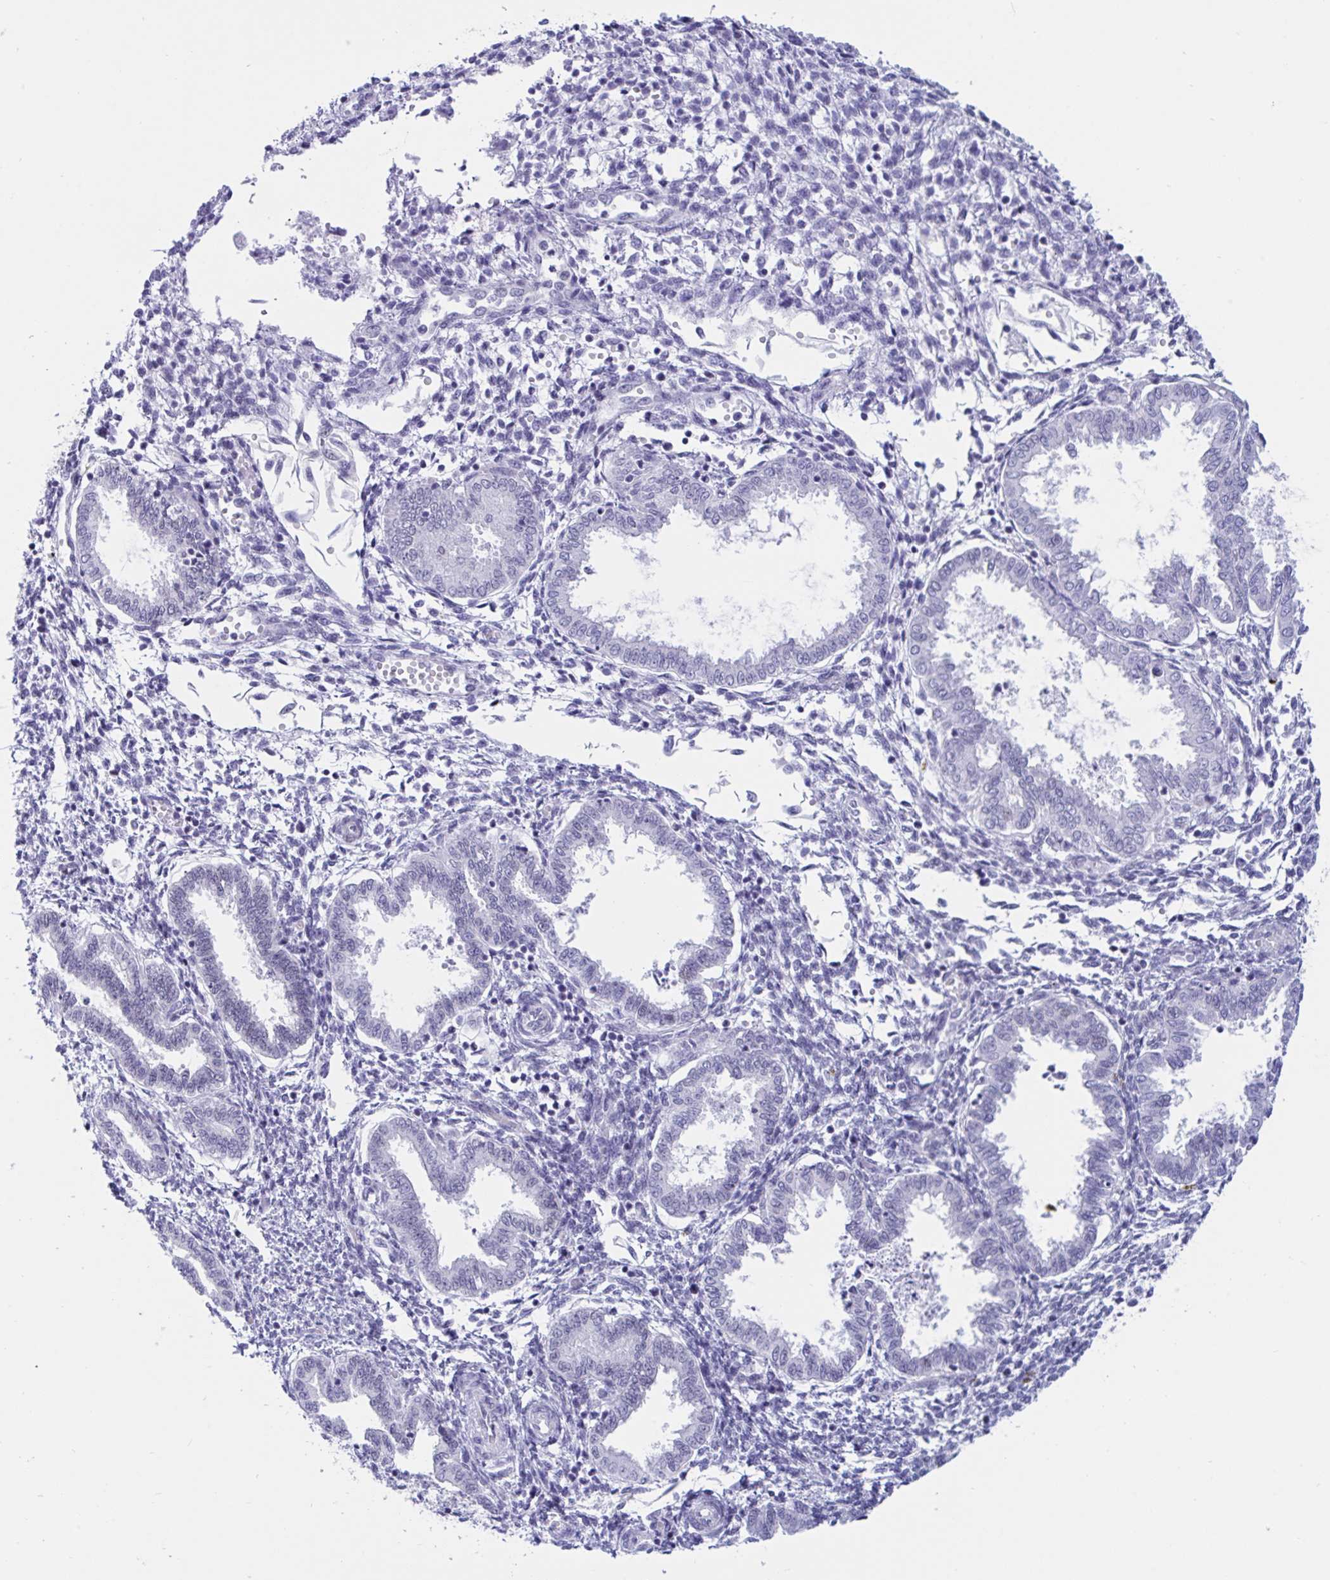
{"staining": {"intensity": "strong", "quantity": "25%-75%", "location": "nuclear"}, "tissue": "endometrium", "cell_type": "Cells in endometrial stroma", "image_type": "normal", "snomed": [{"axis": "morphology", "description": "Normal tissue, NOS"}, {"axis": "topography", "description": "Endometrium"}], "caption": "Protein staining of normal endometrium demonstrates strong nuclear expression in approximately 25%-75% of cells in endometrial stroma.", "gene": "IKZF2", "patient": {"sex": "female", "age": 33}}